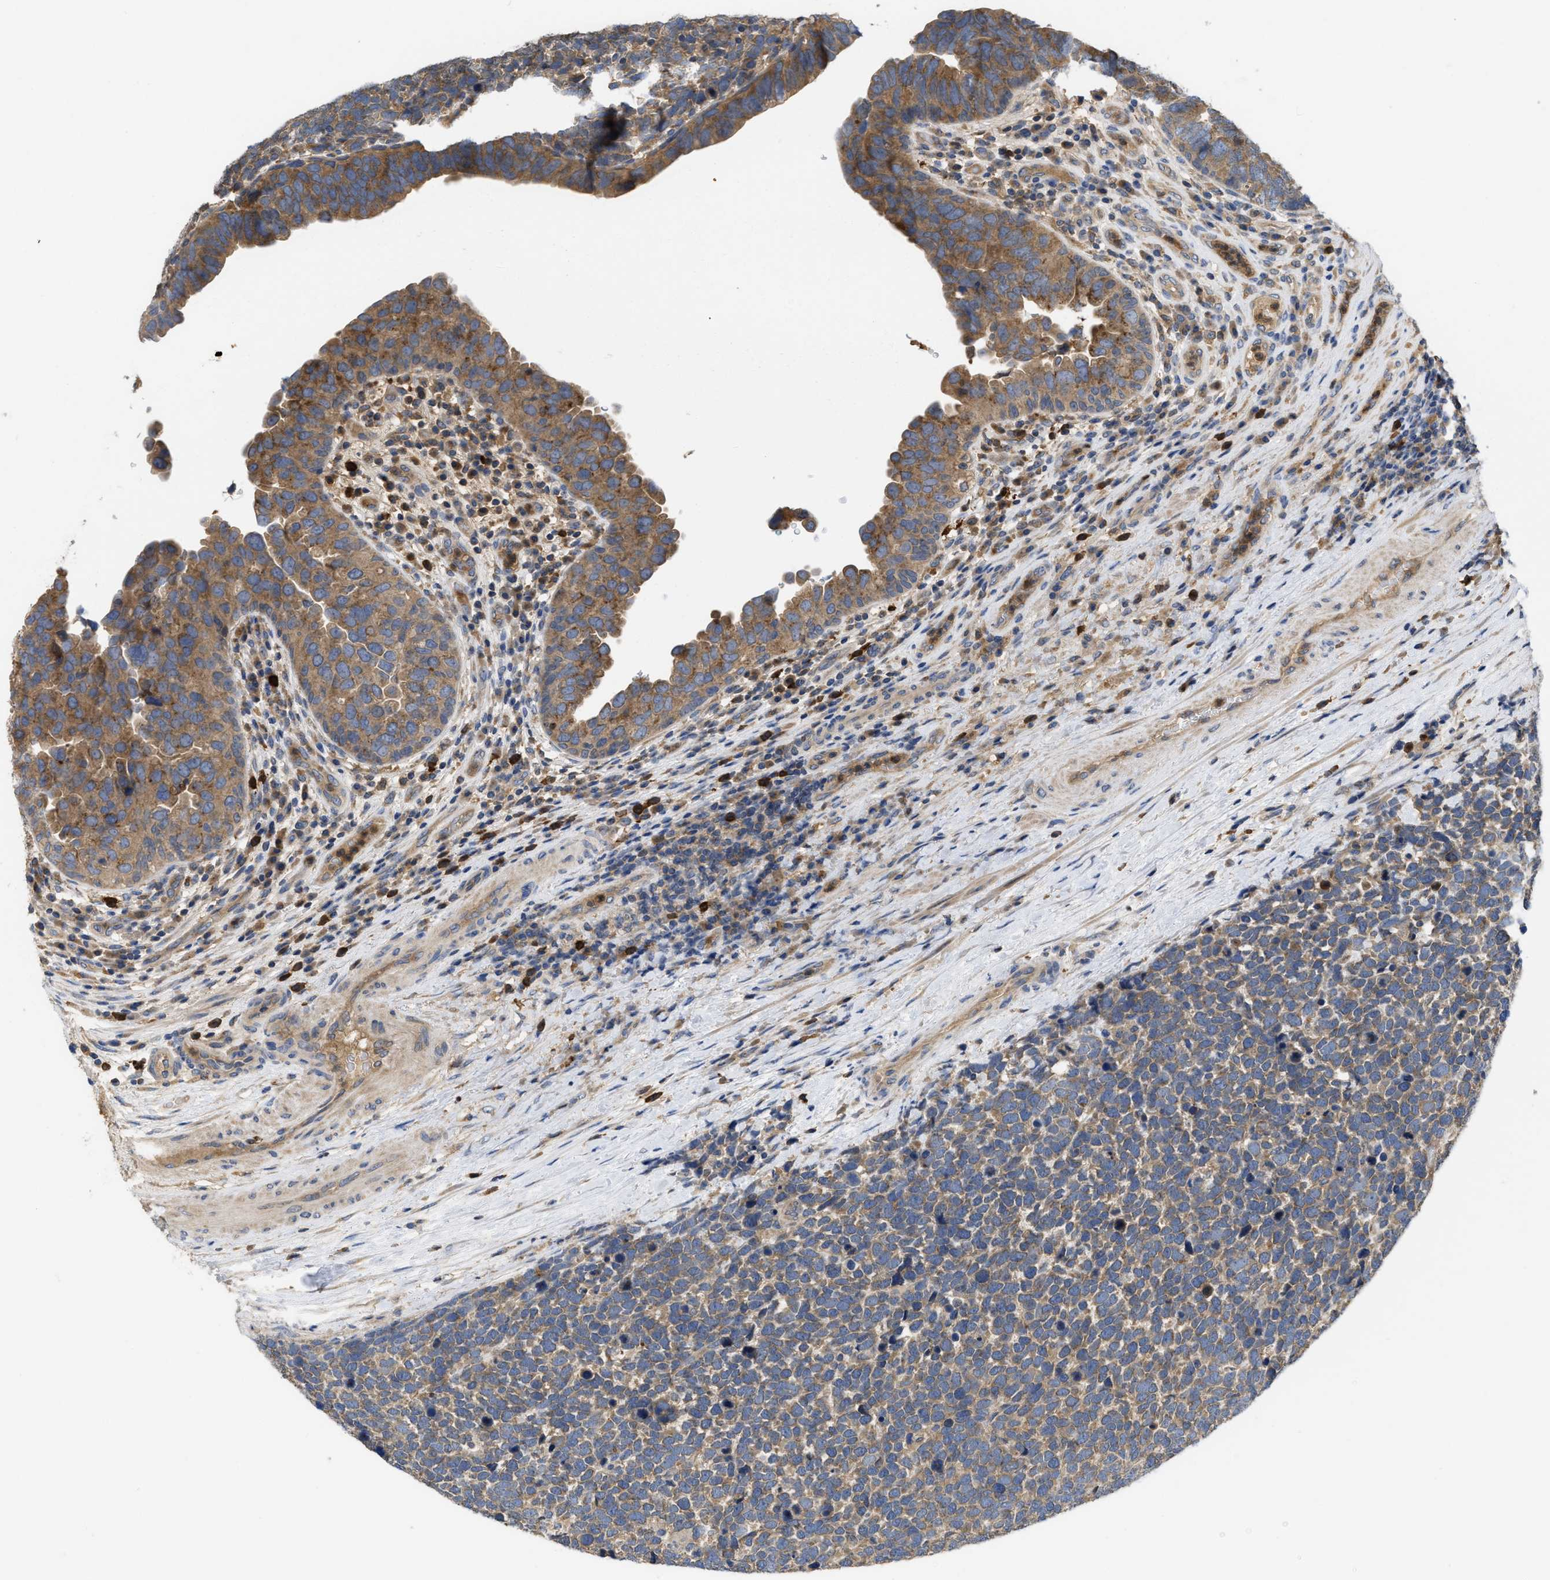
{"staining": {"intensity": "moderate", "quantity": ">75%", "location": "cytoplasmic/membranous"}, "tissue": "urothelial cancer", "cell_type": "Tumor cells", "image_type": "cancer", "snomed": [{"axis": "morphology", "description": "Urothelial carcinoma, High grade"}, {"axis": "topography", "description": "Urinary bladder"}], "caption": "Approximately >75% of tumor cells in urothelial carcinoma (high-grade) show moderate cytoplasmic/membranous protein staining as visualized by brown immunohistochemical staining.", "gene": "RNF216", "patient": {"sex": "female", "age": 82}}